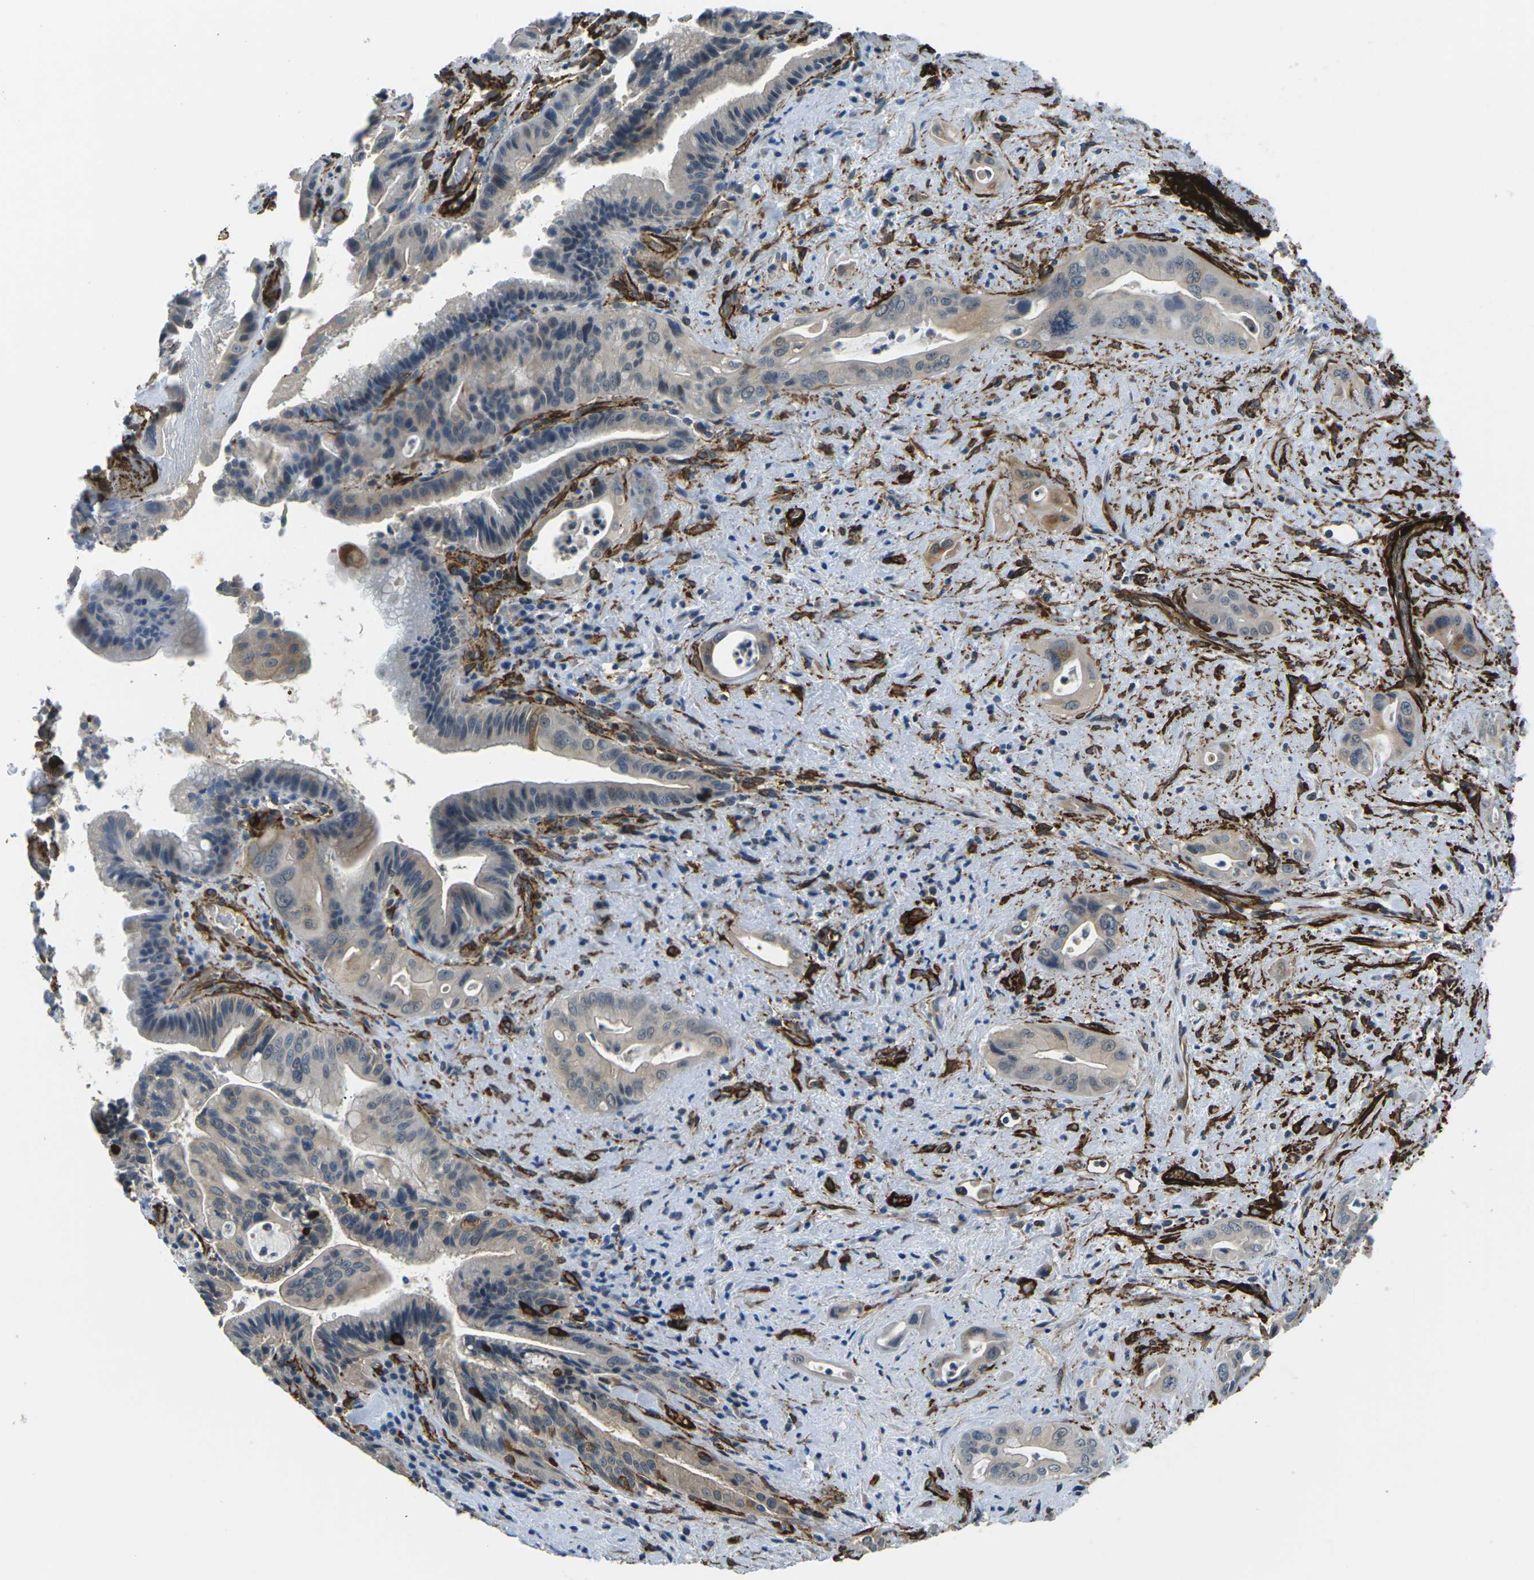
{"staining": {"intensity": "negative", "quantity": "none", "location": "none"}, "tissue": "pancreatic cancer", "cell_type": "Tumor cells", "image_type": "cancer", "snomed": [{"axis": "morphology", "description": "Adenocarcinoma, NOS"}, {"axis": "topography", "description": "Pancreas"}], "caption": "Protein analysis of pancreatic adenocarcinoma exhibits no significant expression in tumor cells. Nuclei are stained in blue.", "gene": "GRAMD1C", "patient": {"sex": "male", "age": 77}}